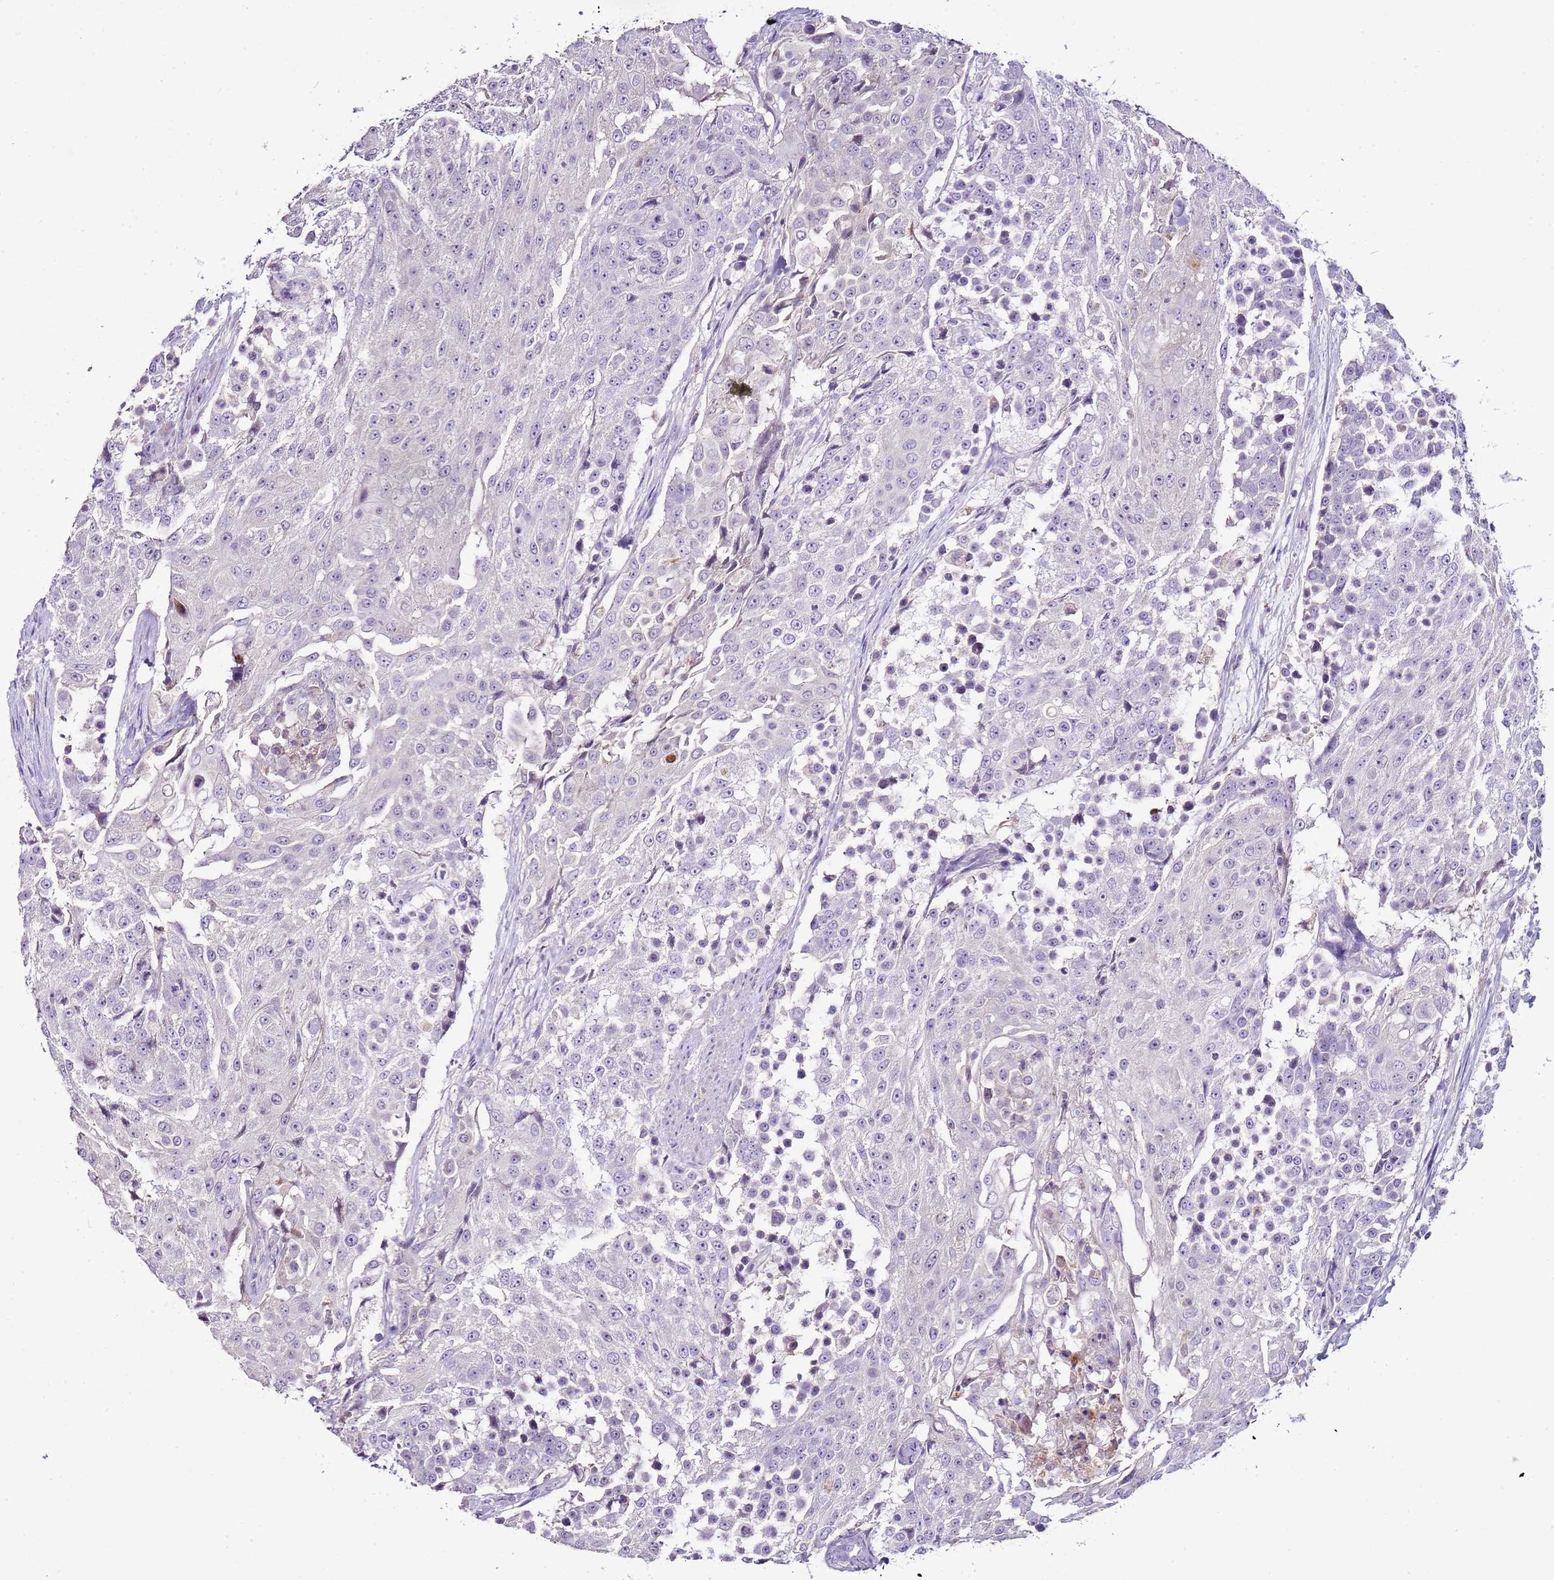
{"staining": {"intensity": "negative", "quantity": "none", "location": "none"}, "tissue": "urothelial cancer", "cell_type": "Tumor cells", "image_type": "cancer", "snomed": [{"axis": "morphology", "description": "Urothelial carcinoma, High grade"}, {"axis": "topography", "description": "Urinary bladder"}], "caption": "This is a micrograph of immunohistochemistry staining of urothelial cancer, which shows no staining in tumor cells.", "gene": "IL2RG", "patient": {"sex": "female", "age": 63}}